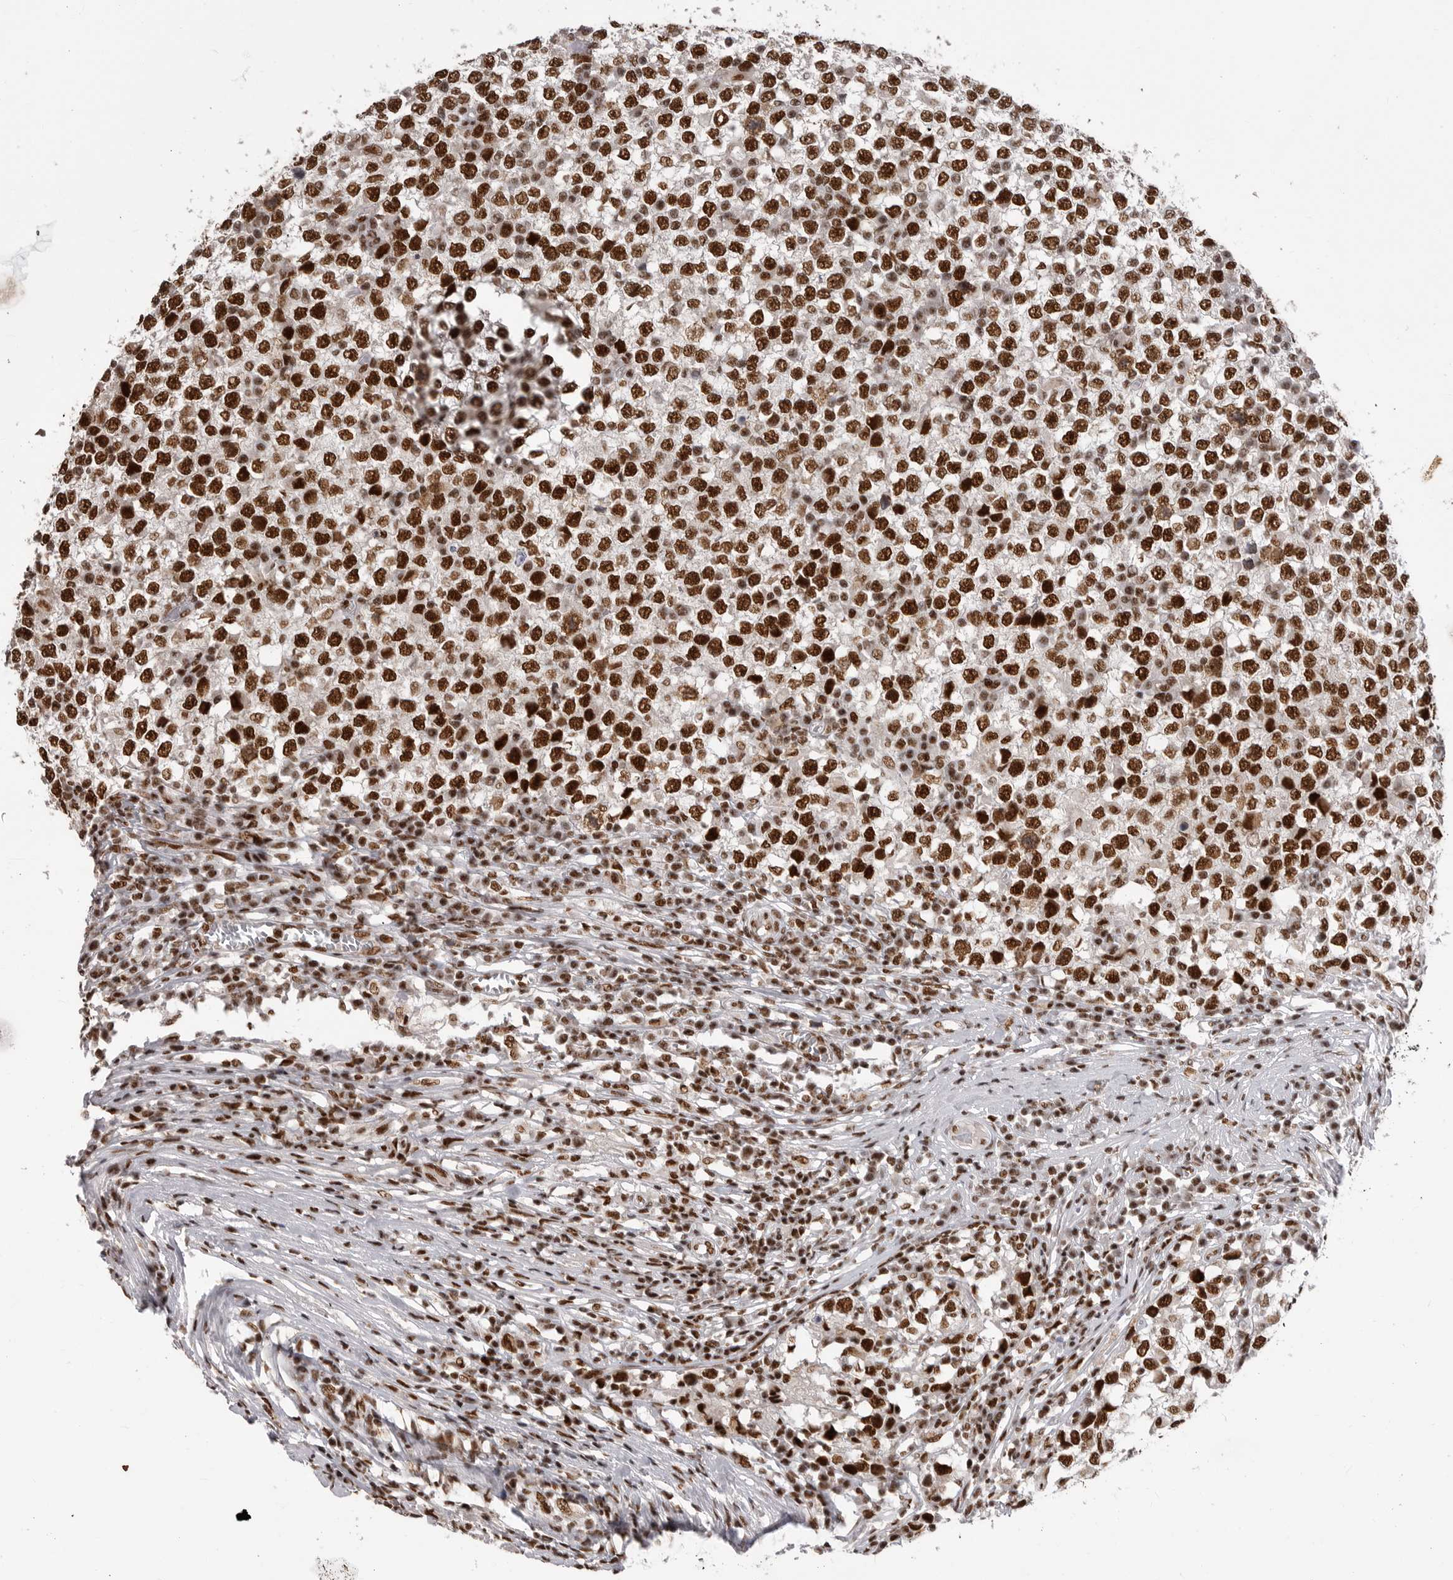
{"staining": {"intensity": "strong", "quantity": ">75%", "location": "nuclear"}, "tissue": "testis cancer", "cell_type": "Tumor cells", "image_type": "cancer", "snomed": [{"axis": "morphology", "description": "Seminoma, NOS"}, {"axis": "topography", "description": "Testis"}], "caption": "Immunohistochemical staining of human testis cancer reveals high levels of strong nuclear protein expression in about >75% of tumor cells.", "gene": "PPP1R8", "patient": {"sex": "male", "age": 65}}